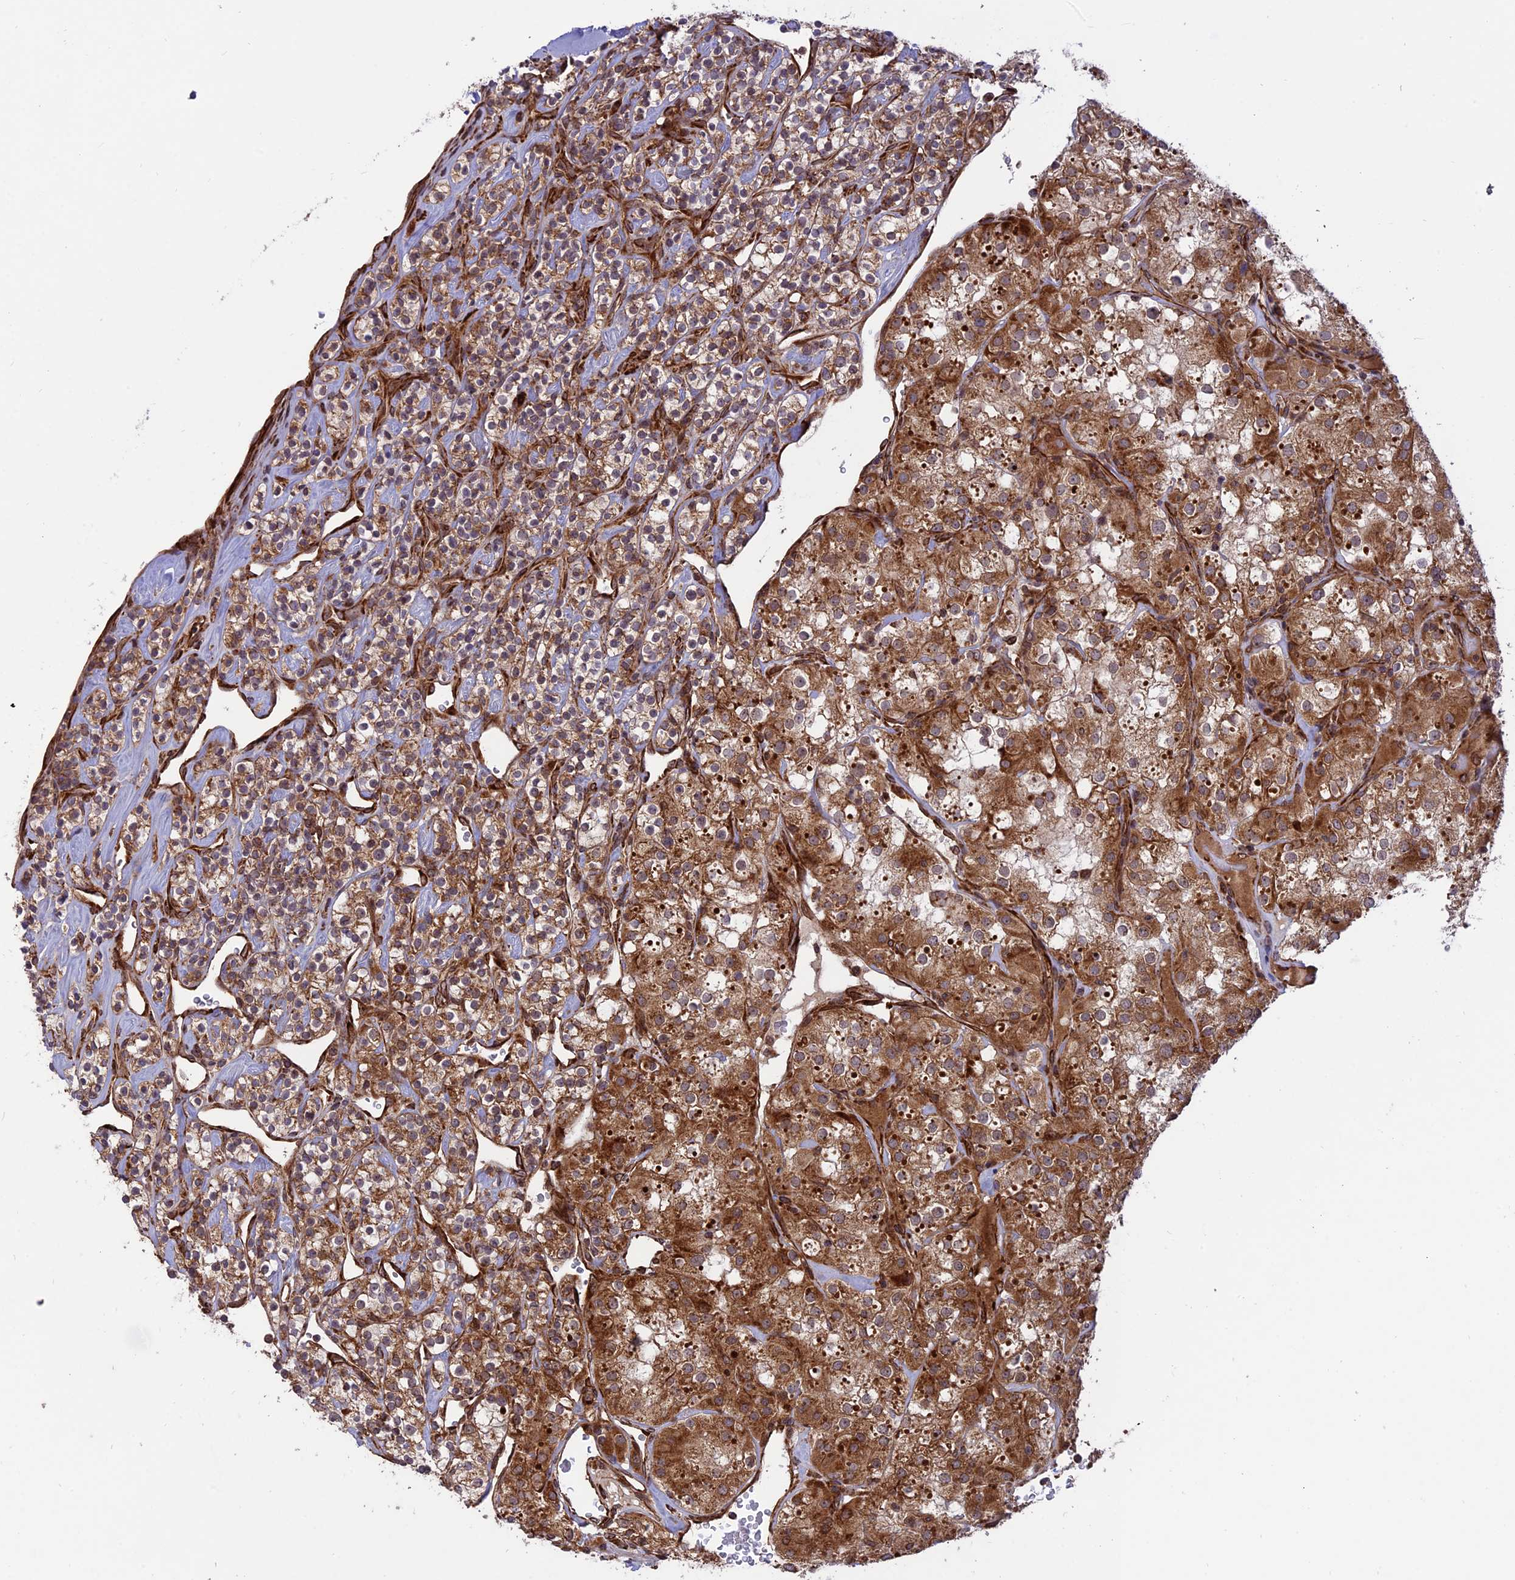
{"staining": {"intensity": "strong", "quantity": "25%-75%", "location": "cytoplasmic/membranous"}, "tissue": "renal cancer", "cell_type": "Tumor cells", "image_type": "cancer", "snomed": [{"axis": "morphology", "description": "Adenocarcinoma, NOS"}, {"axis": "topography", "description": "Kidney"}], "caption": "Strong cytoplasmic/membranous positivity for a protein is seen in about 25%-75% of tumor cells of renal cancer (adenocarcinoma) using immunohistochemistry (IHC).", "gene": "CRTAP", "patient": {"sex": "male", "age": 77}}